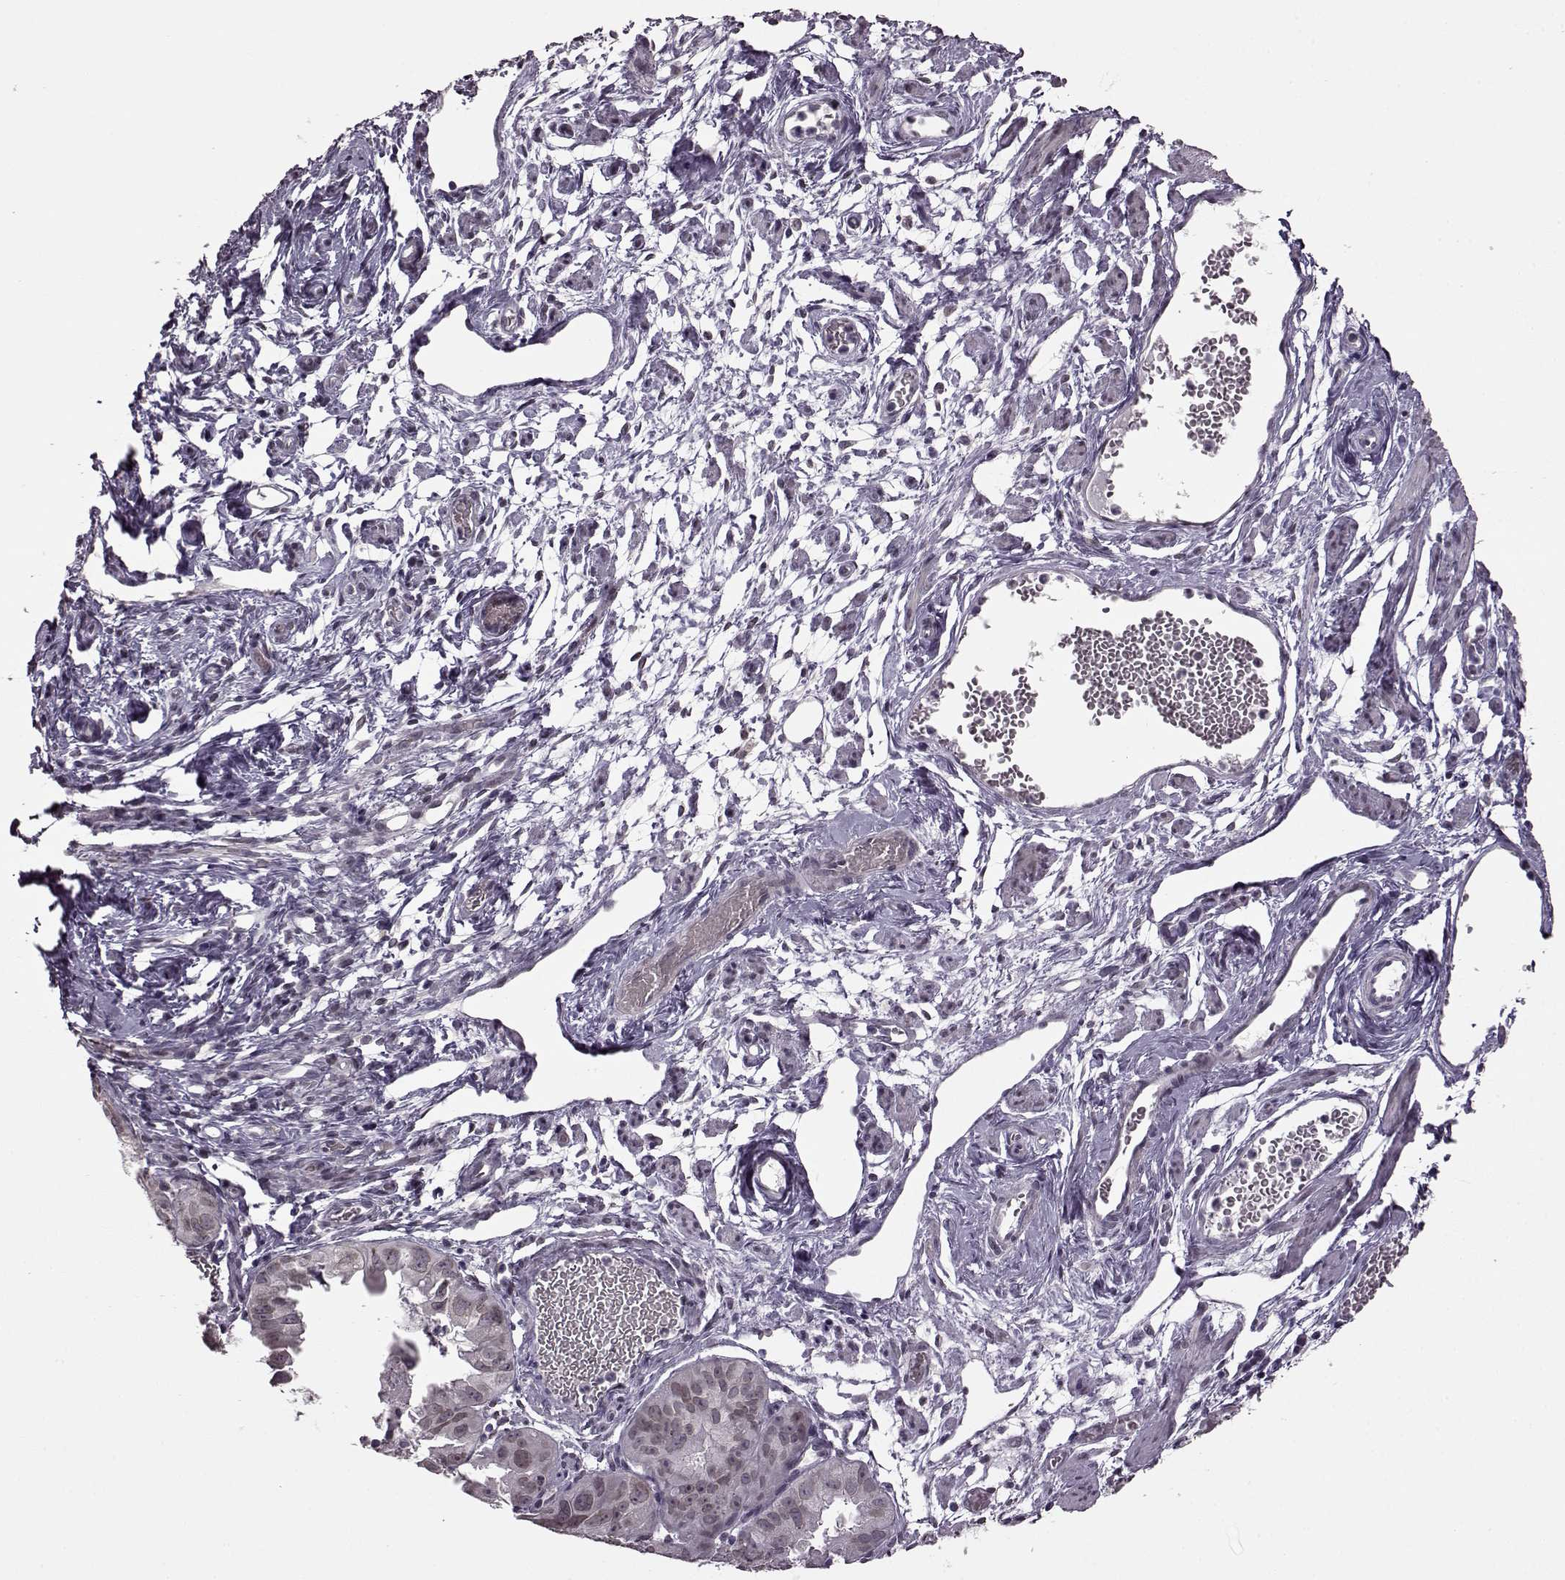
{"staining": {"intensity": "negative", "quantity": "none", "location": "none"}, "tissue": "ovarian cancer", "cell_type": "Tumor cells", "image_type": "cancer", "snomed": [{"axis": "morphology", "description": "Carcinoma, endometroid"}, {"axis": "topography", "description": "Ovary"}], "caption": "Immunohistochemical staining of ovarian endometroid carcinoma demonstrates no significant staining in tumor cells.", "gene": "STX1B", "patient": {"sex": "female", "age": 85}}